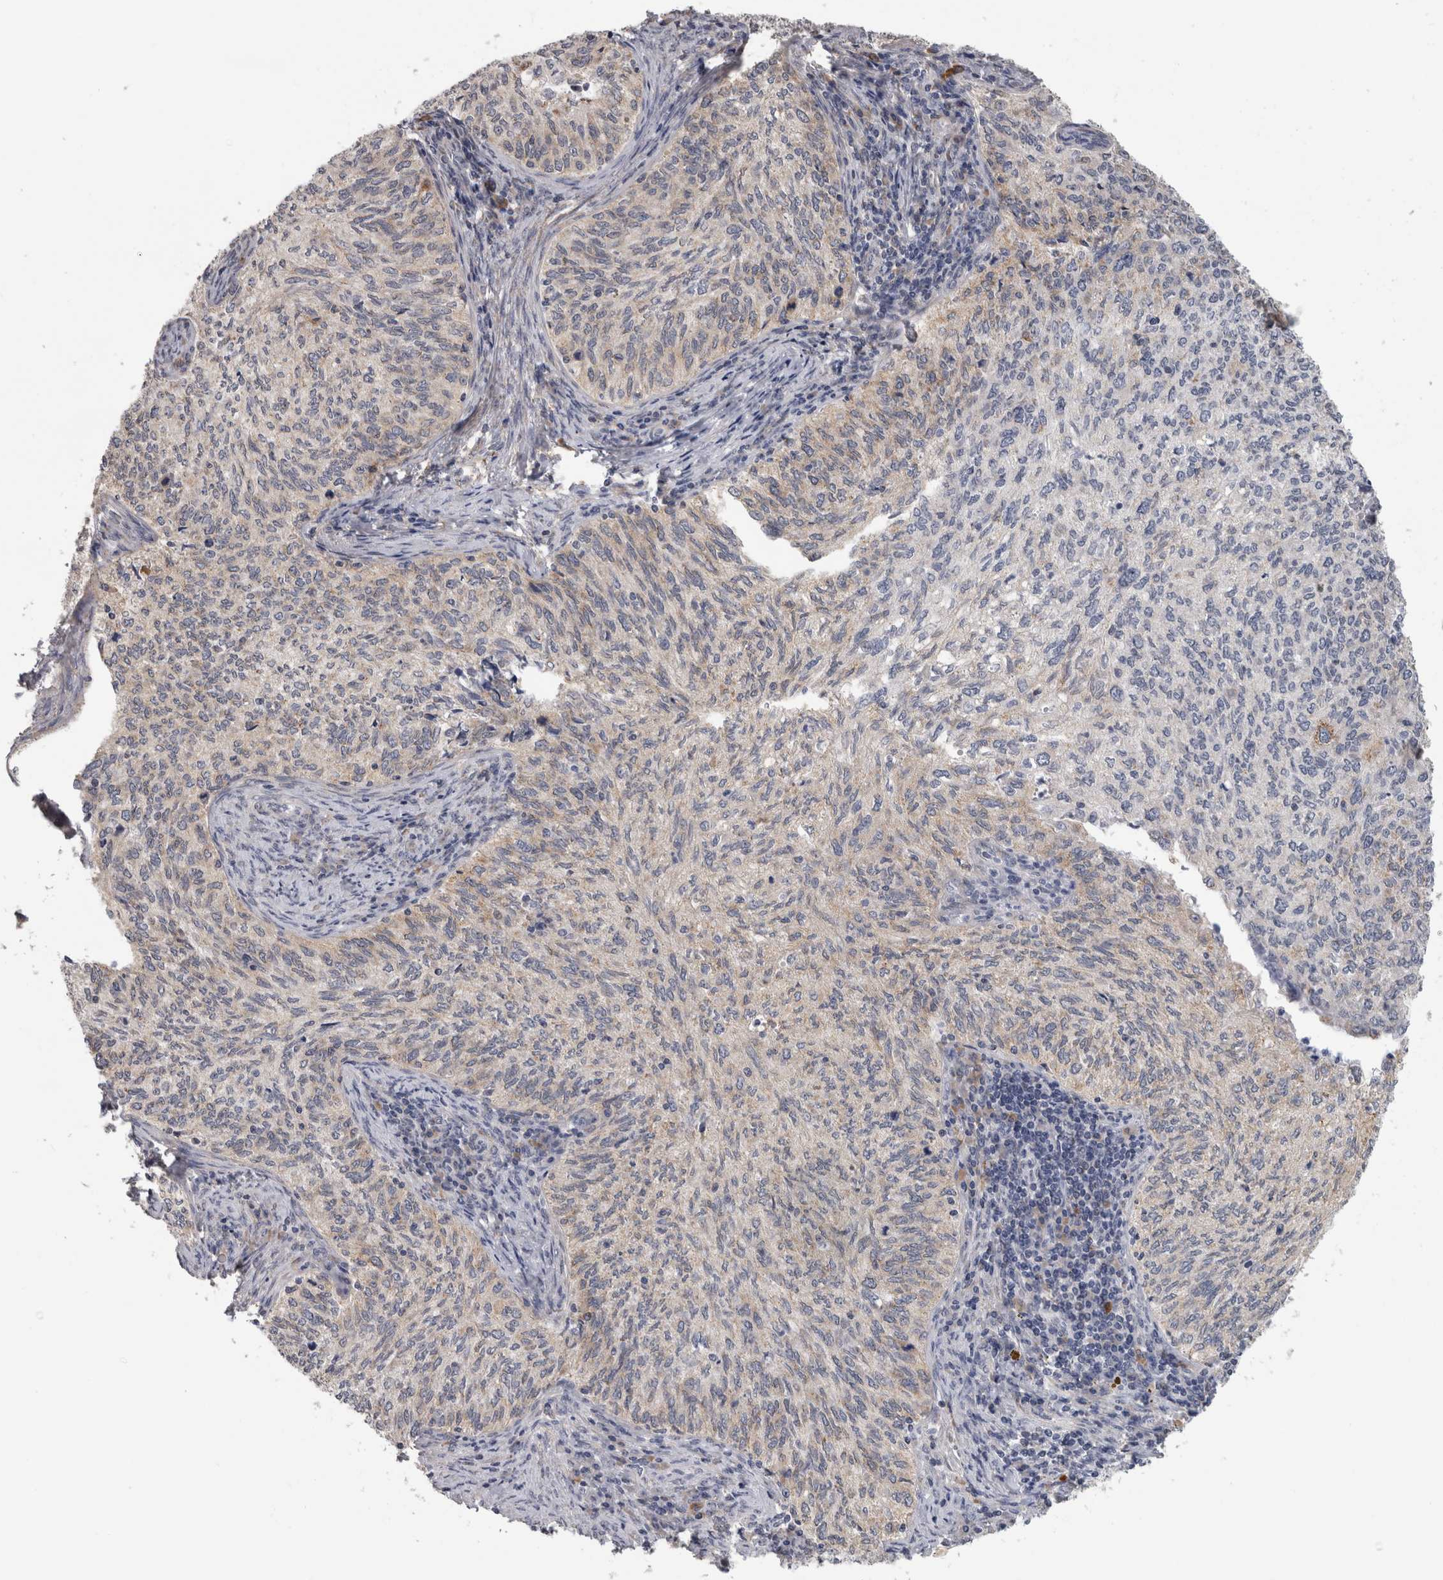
{"staining": {"intensity": "weak", "quantity": "<25%", "location": "cytoplasmic/membranous"}, "tissue": "cervical cancer", "cell_type": "Tumor cells", "image_type": "cancer", "snomed": [{"axis": "morphology", "description": "Squamous cell carcinoma, NOS"}, {"axis": "topography", "description": "Cervix"}], "caption": "The image displays no significant expression in tumor cells of cervical cancer.", "gene": "TMEM242", "patient": {"sex": "female", "age": 30}}